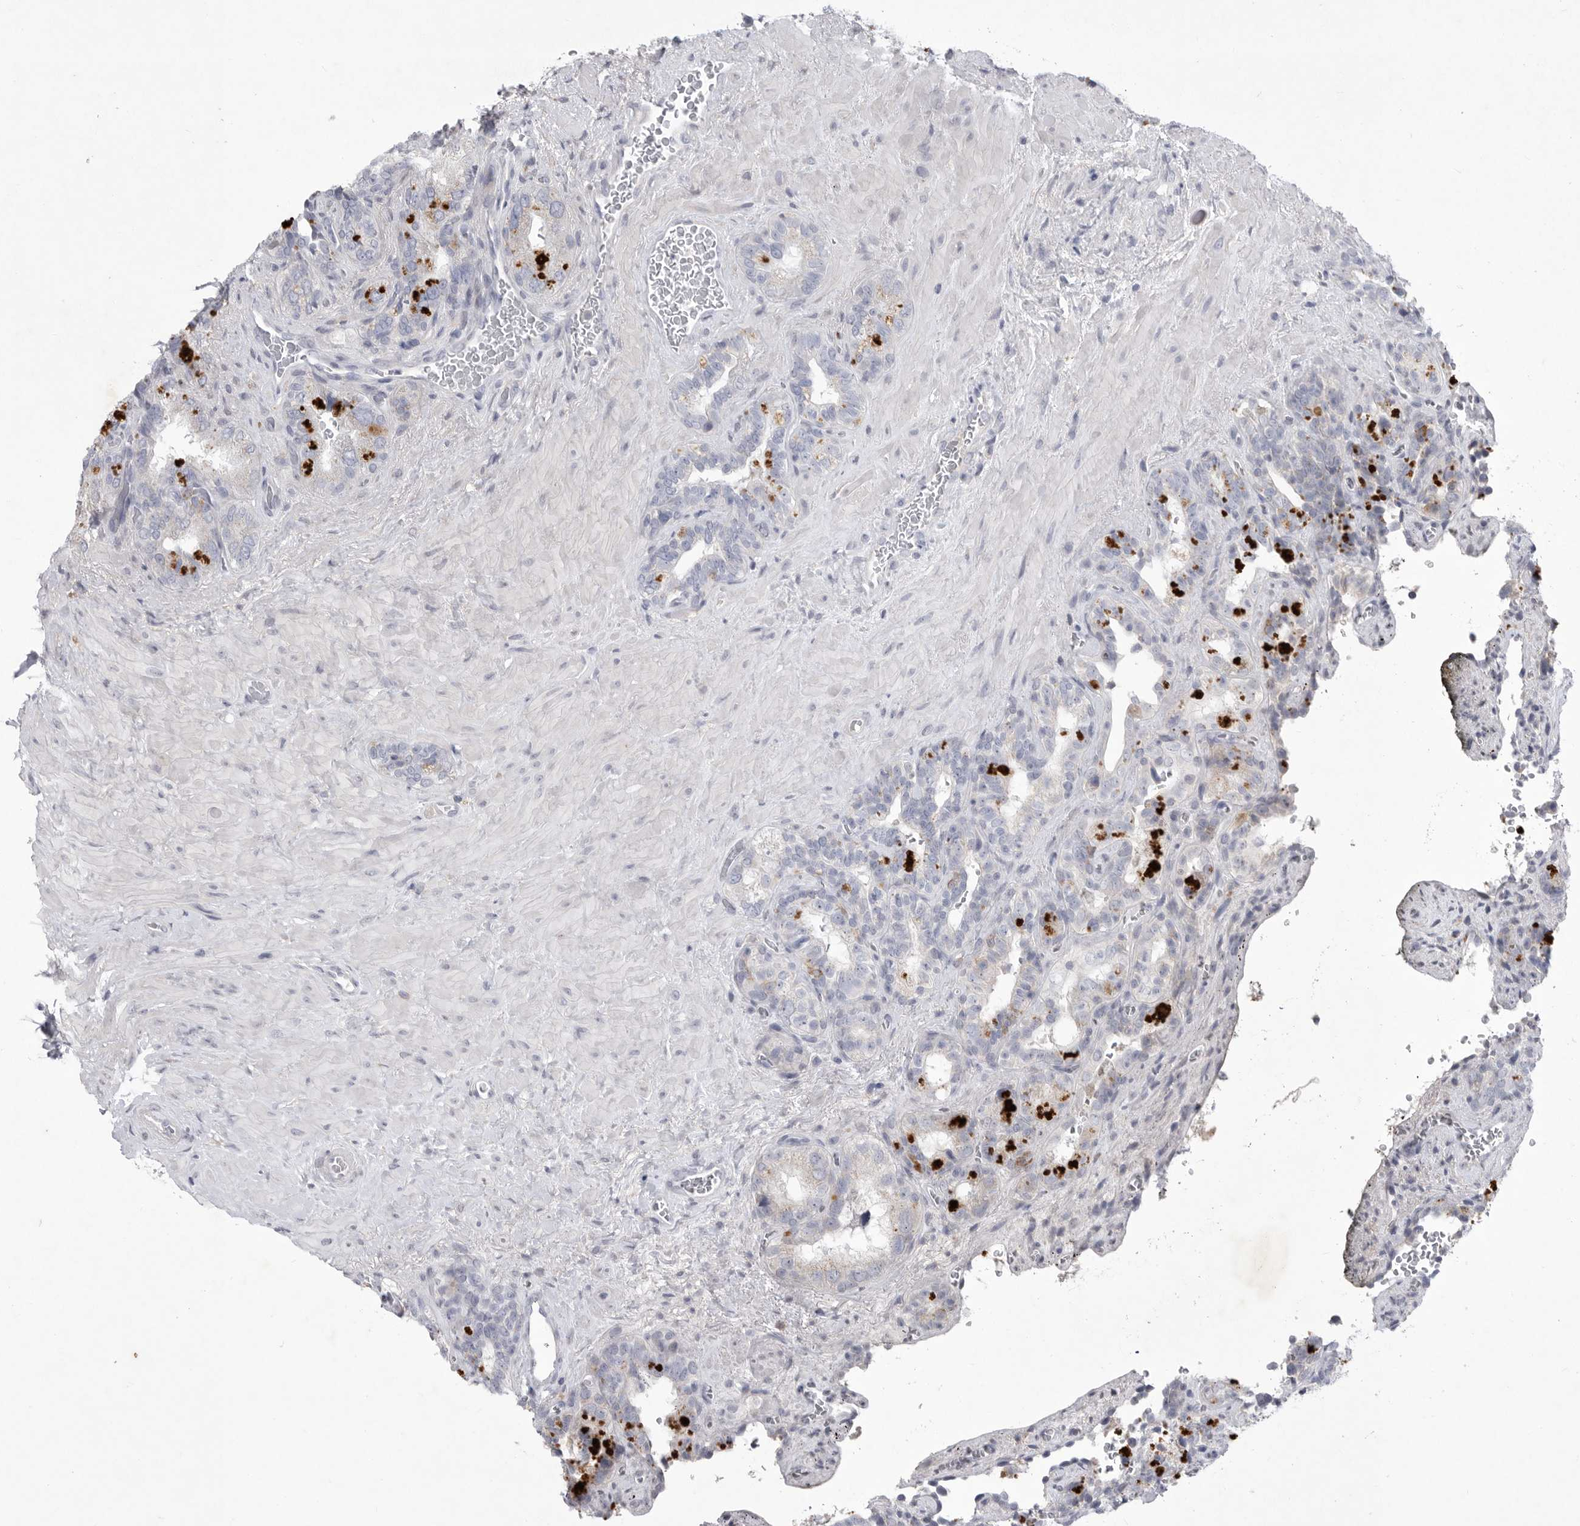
{"staining": {"intensity": "negative", "quantity": "none", "location": "none"}, "tissue": "seminal vesicle", "cell_type": "Glandular cells", "image_type": "normal", "snomed": [{"axis": "morphology", "description": "Normal tissue, NOS"}, {"axis": "topography", "description": "Prostate"}, {"axis": "topography", "description": "Seminal veicle"}], "caption": "This is an immunohistochemistry photomicrograph of unremarkable human seminal vesicle. There is no positivity in glandular cells.", "gene": "SIGLEC10", "patient": {"sex": "male", "age": 67}}